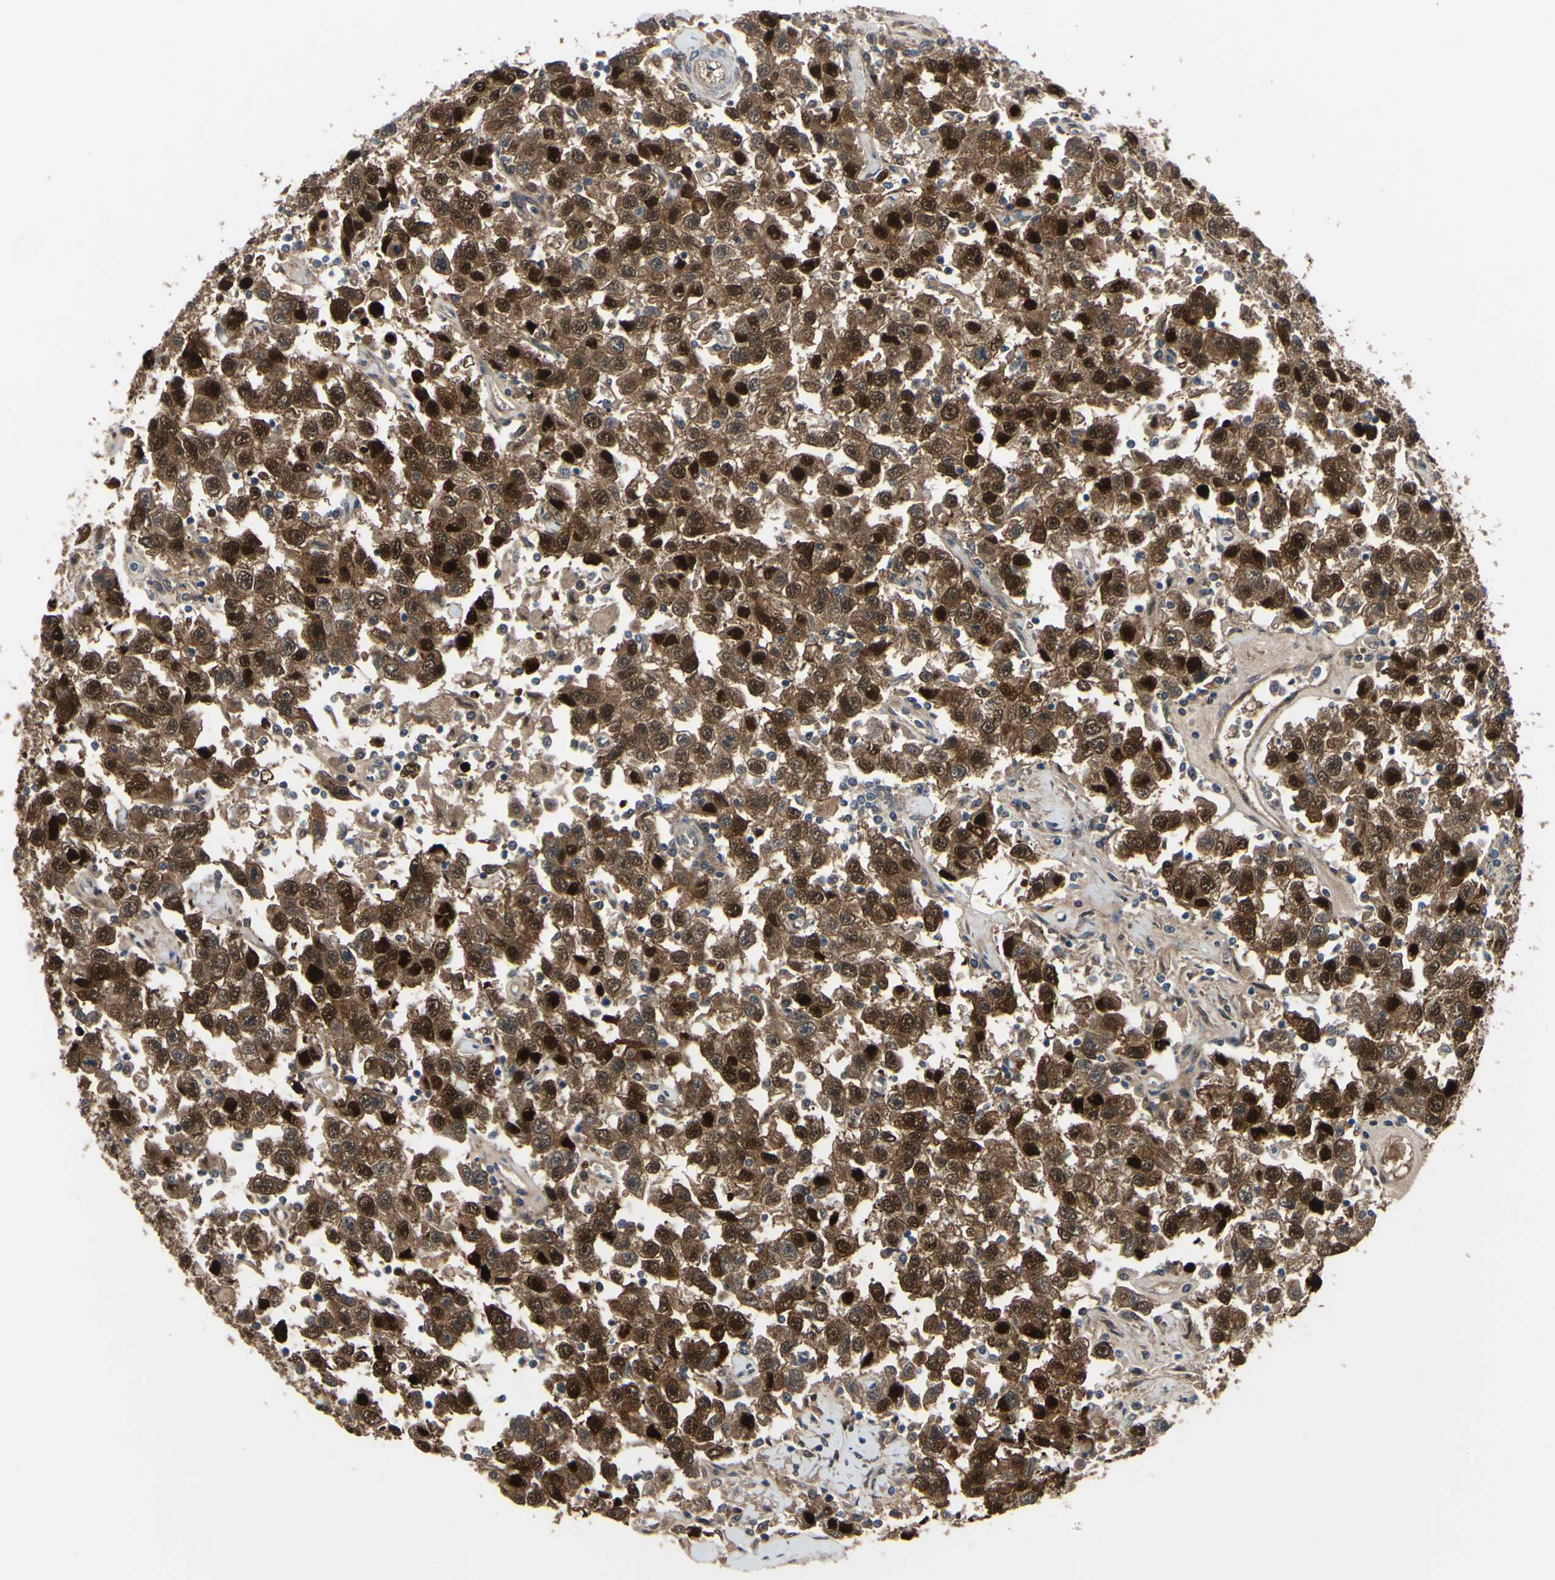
{"staining": {"intensity": "strong", "quantity": ">75%", "location": "cytoplasmic/membranous,nuclear"}, "tissue": "testis cancer", "cell_type": "Tumor cells", "image_type": "cancer", "snomed": [{"axis": "morphology", "description": "Seminoma, NOS"}, {"axis": "topography", "description": "Testis"}], "caption": "The histopathology image exhibits staining of seminoma (testis), revealing strong cytoplasmic/membranous and nuclear protein positivity (brown color) within tumor cells. (DAB = brown stain, brightfield microscopy at high magnification).", "gene": "HSPA4", "patient": {"sex": "male", "age": 41}}